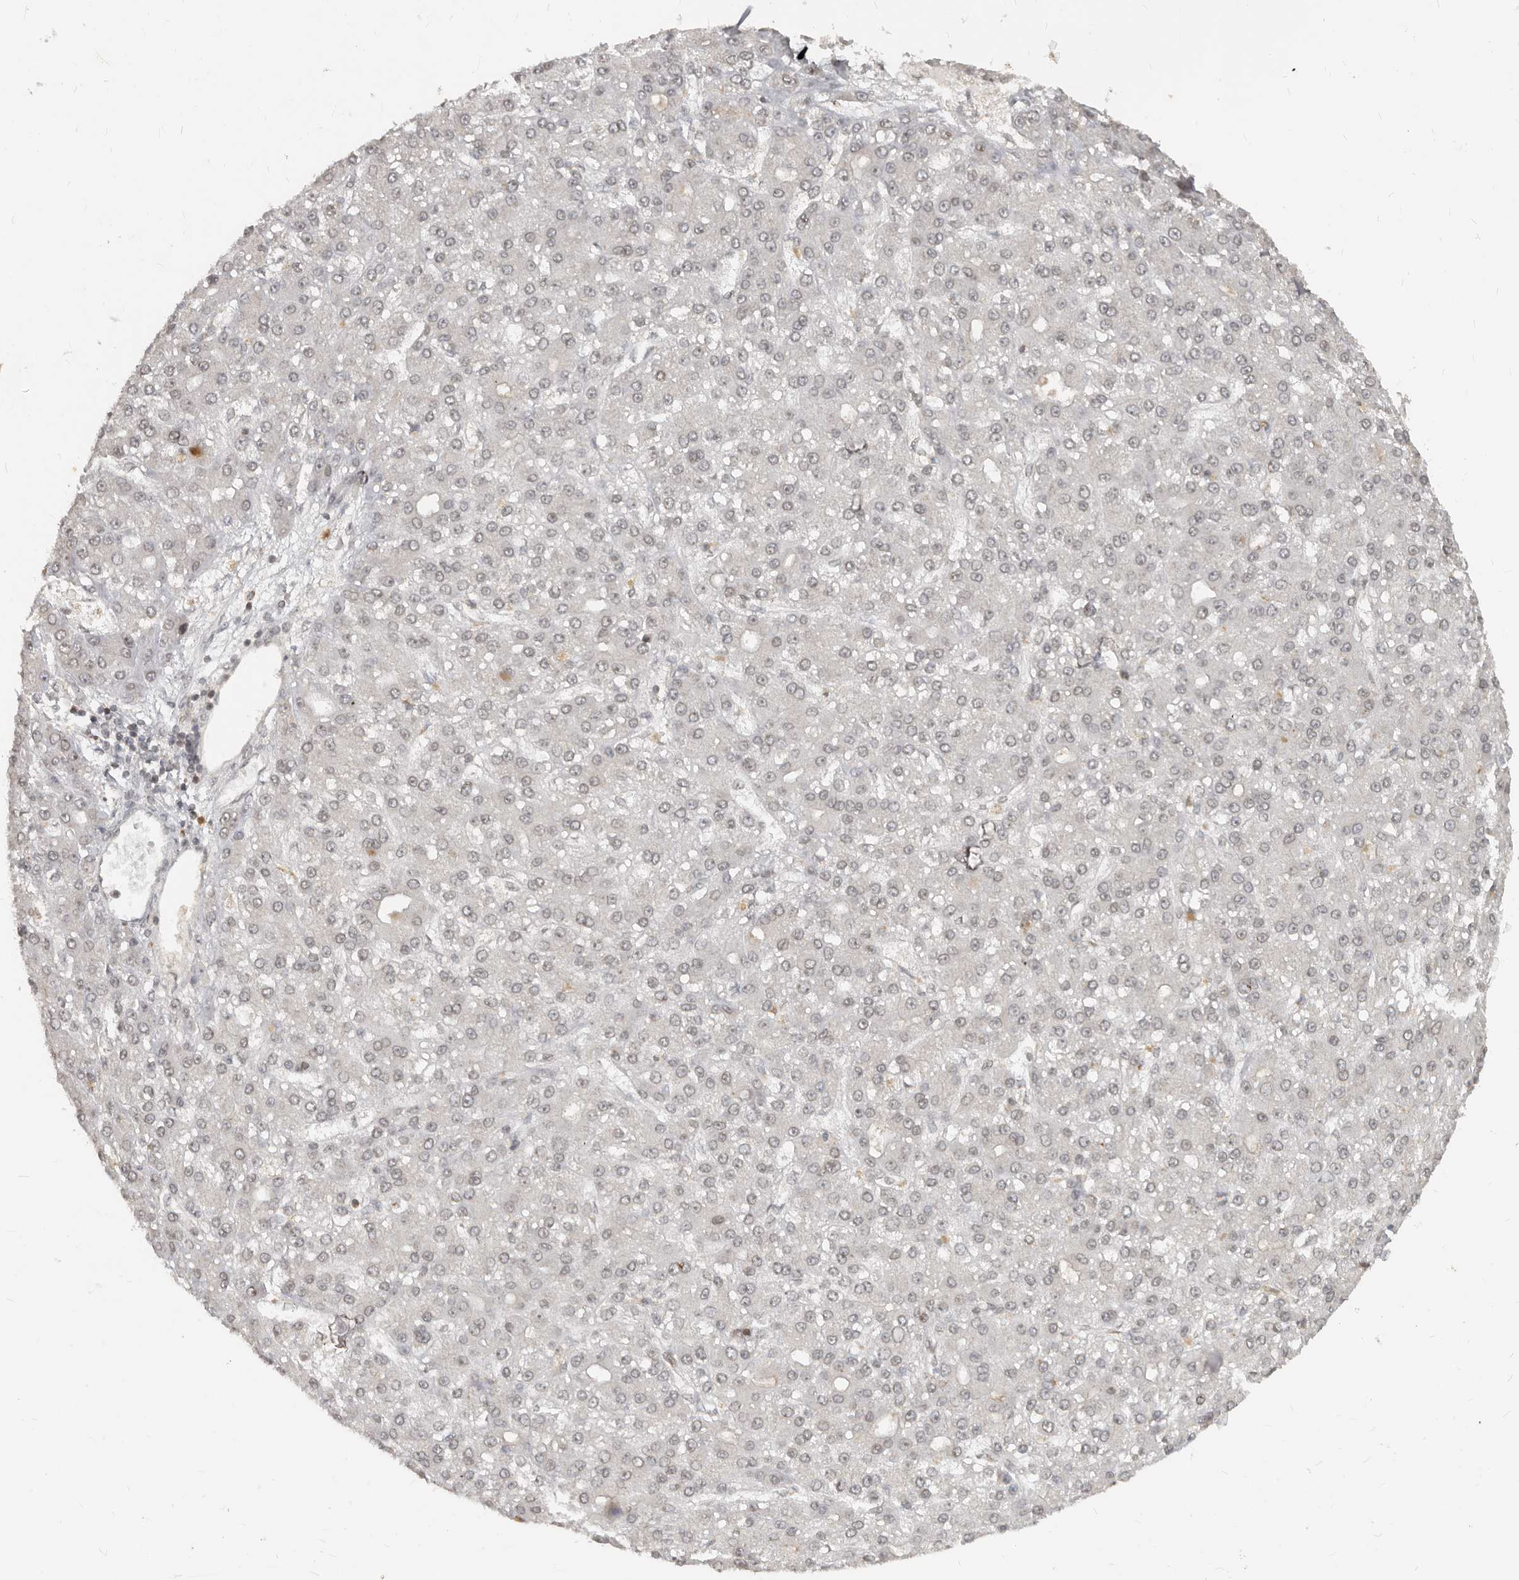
{"staining": {"intensity": "moderate", "quantity": "25%-75%", "location": "cytoplasmic/membranous,nuclear"}, "tissue": "liver cancer", "cell_type": "Tumor cells", "image_type": "cancer", "snomed": [{"axis": "morphology", "description": "Carcinoma, Hepatocellular, NOS"}, {"axis": "topography", "description": "Liver"}], "caption": "Human liver cancer stained with a brown dye displays moderate cytoplasmic/membranous and nuclear positive positivity in approximately 25%-75% of tumor cells.", "gene": "NUP153", "patient": {"sex": "male", "age": 67}}